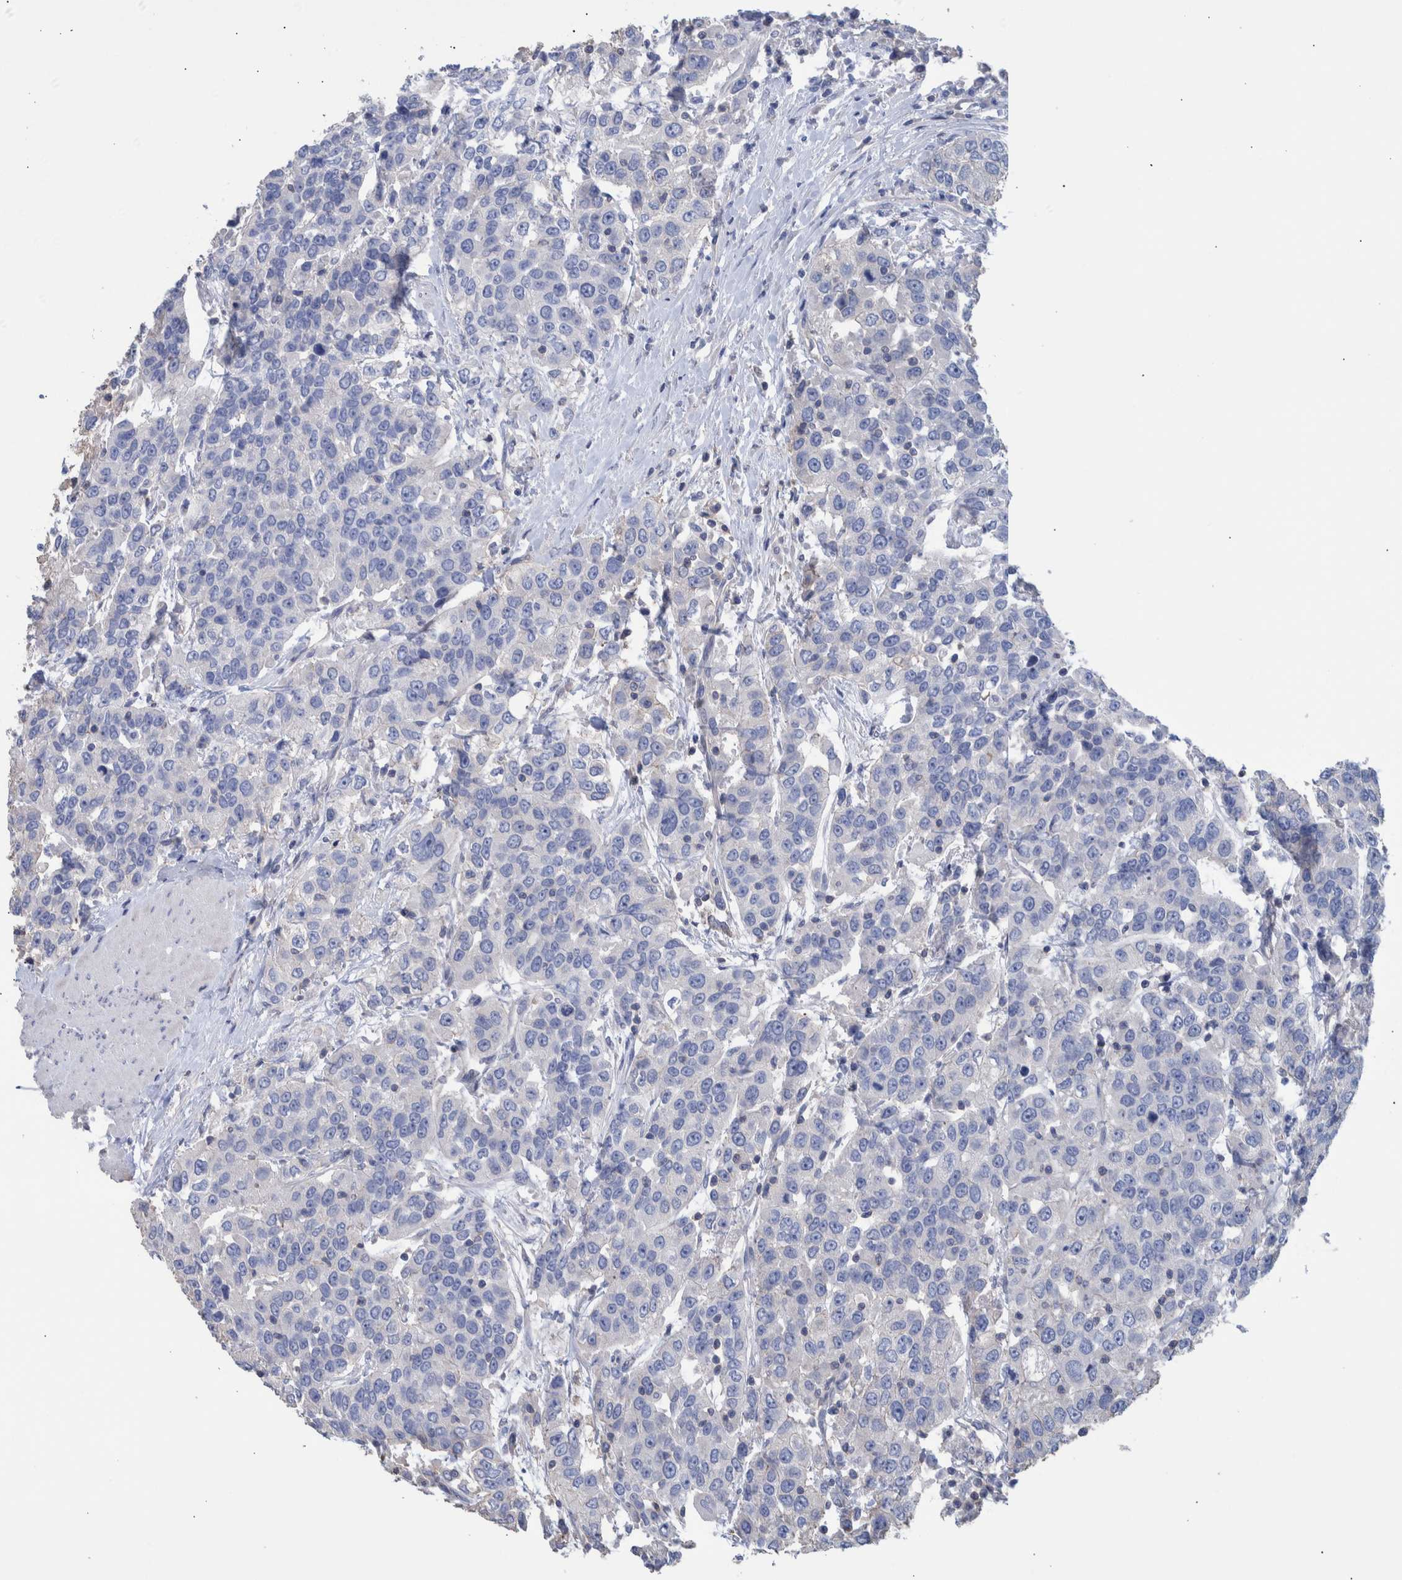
{"staining": {"intensity": "negative", "quantity": "none", "location": "none"}, "tissue": "urothelial cancer", "cell_type": "Tumor cells", "image_type": "cancer", "snomed": [{"axis": "morphology", "description": "Urothelial carcinoma, High grade"}, {"axis": "topography", "description": "Urinary bladder"}], "caption": "The image exhibits no significant staining in tumor cells of urothelial carcinoma (high-grade).", "gene": "PPP3CC", "patient": {"sex": "female", "age": 80}}